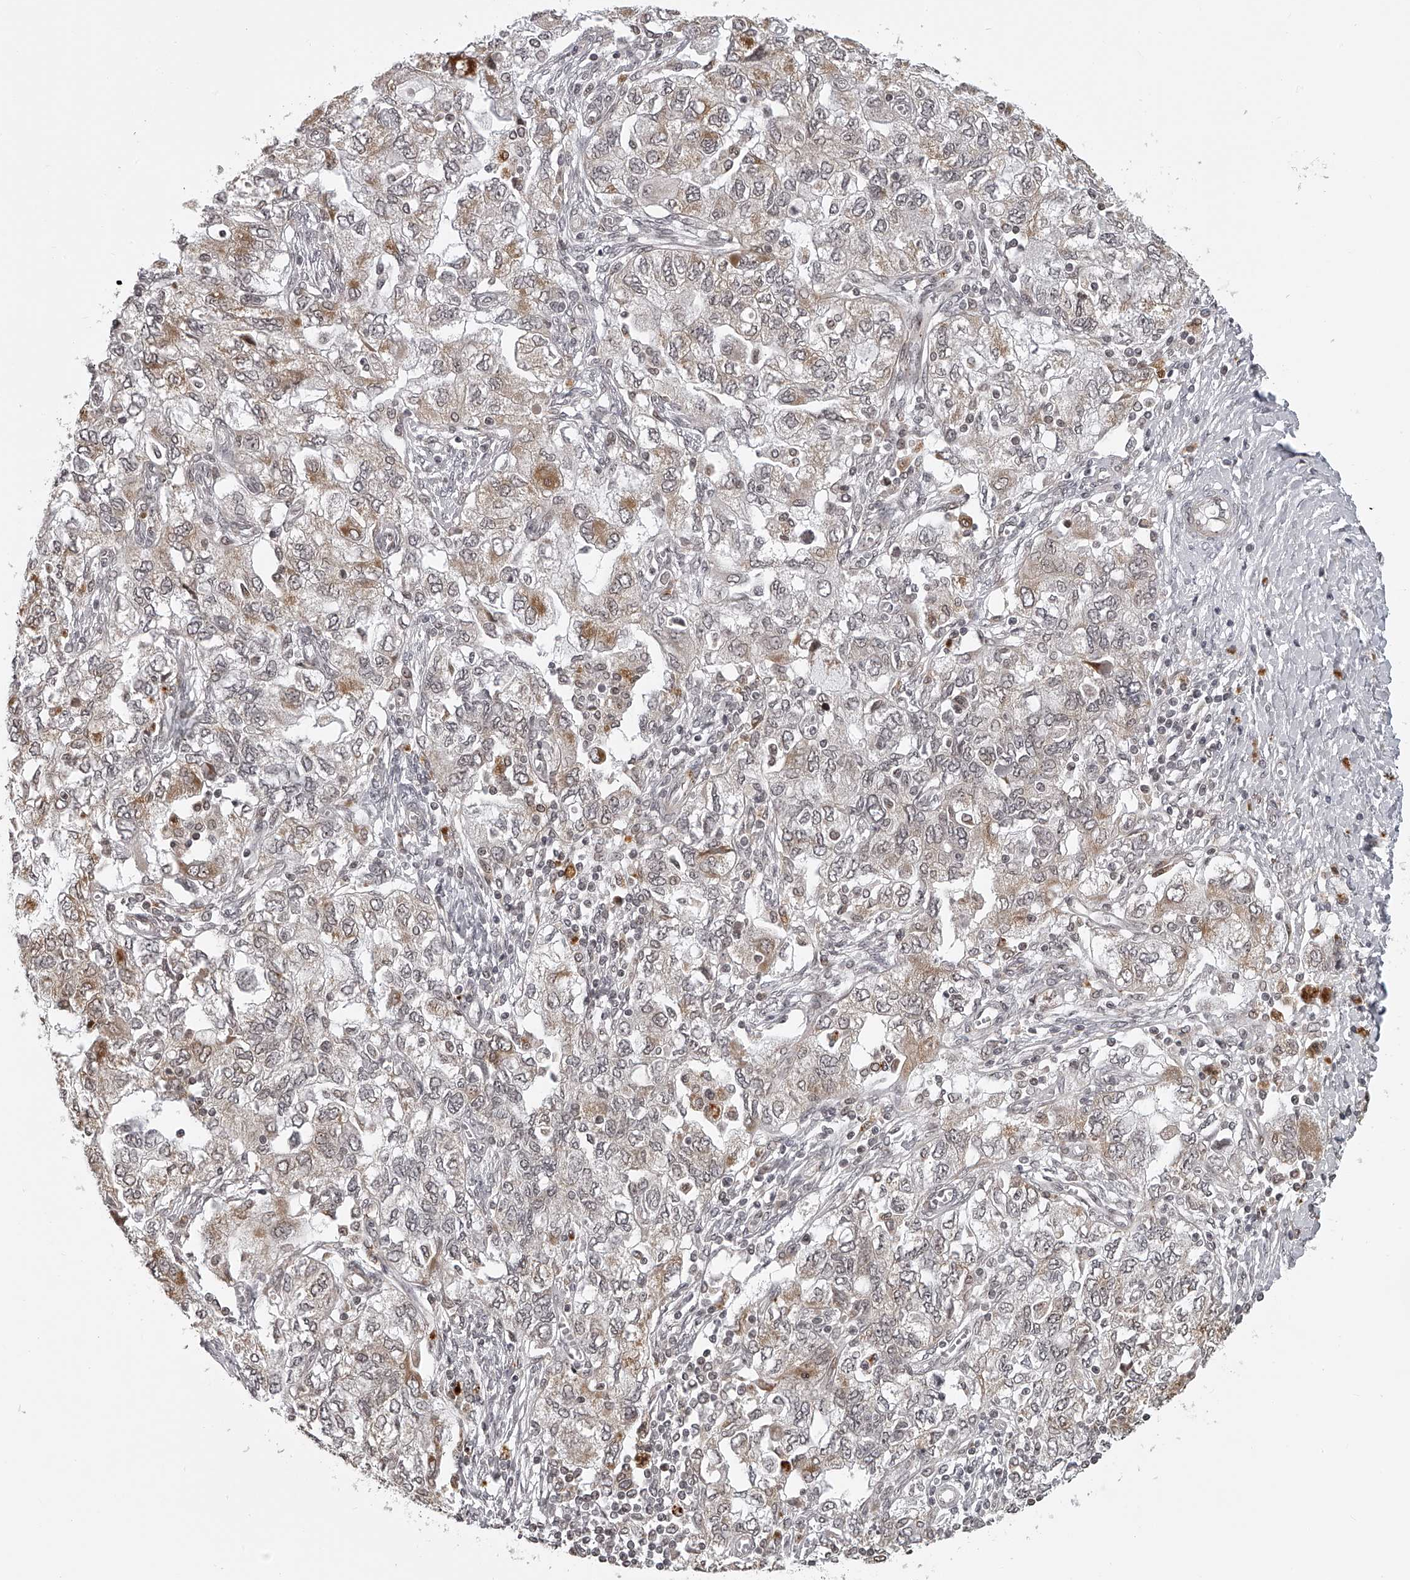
{"staining": {"intensity": "strong", "quantity": "<25%", "location": "cytoplasmic/membranous"}, "tissue": "ovarian cancer", "cell_type": "Tumor cells", "image_type": "cancer", "snomed": [{"axis": "morphology", "description": "Carcinoma, NOS"}, {"axis": "morphology", "description": "Cystadenocarcinoma, serous, NOS"}, {"axis": "topography", "description": "Ovary"}], "caption": "There is medium levels of strong cytoplasmic/membranous staining in tumor cells of ovarian cancer, as demonstrated by immunohistochemical staining (brown color).", "gene": "ODF2L", "patient": {"sex": "female", "age": 69}}